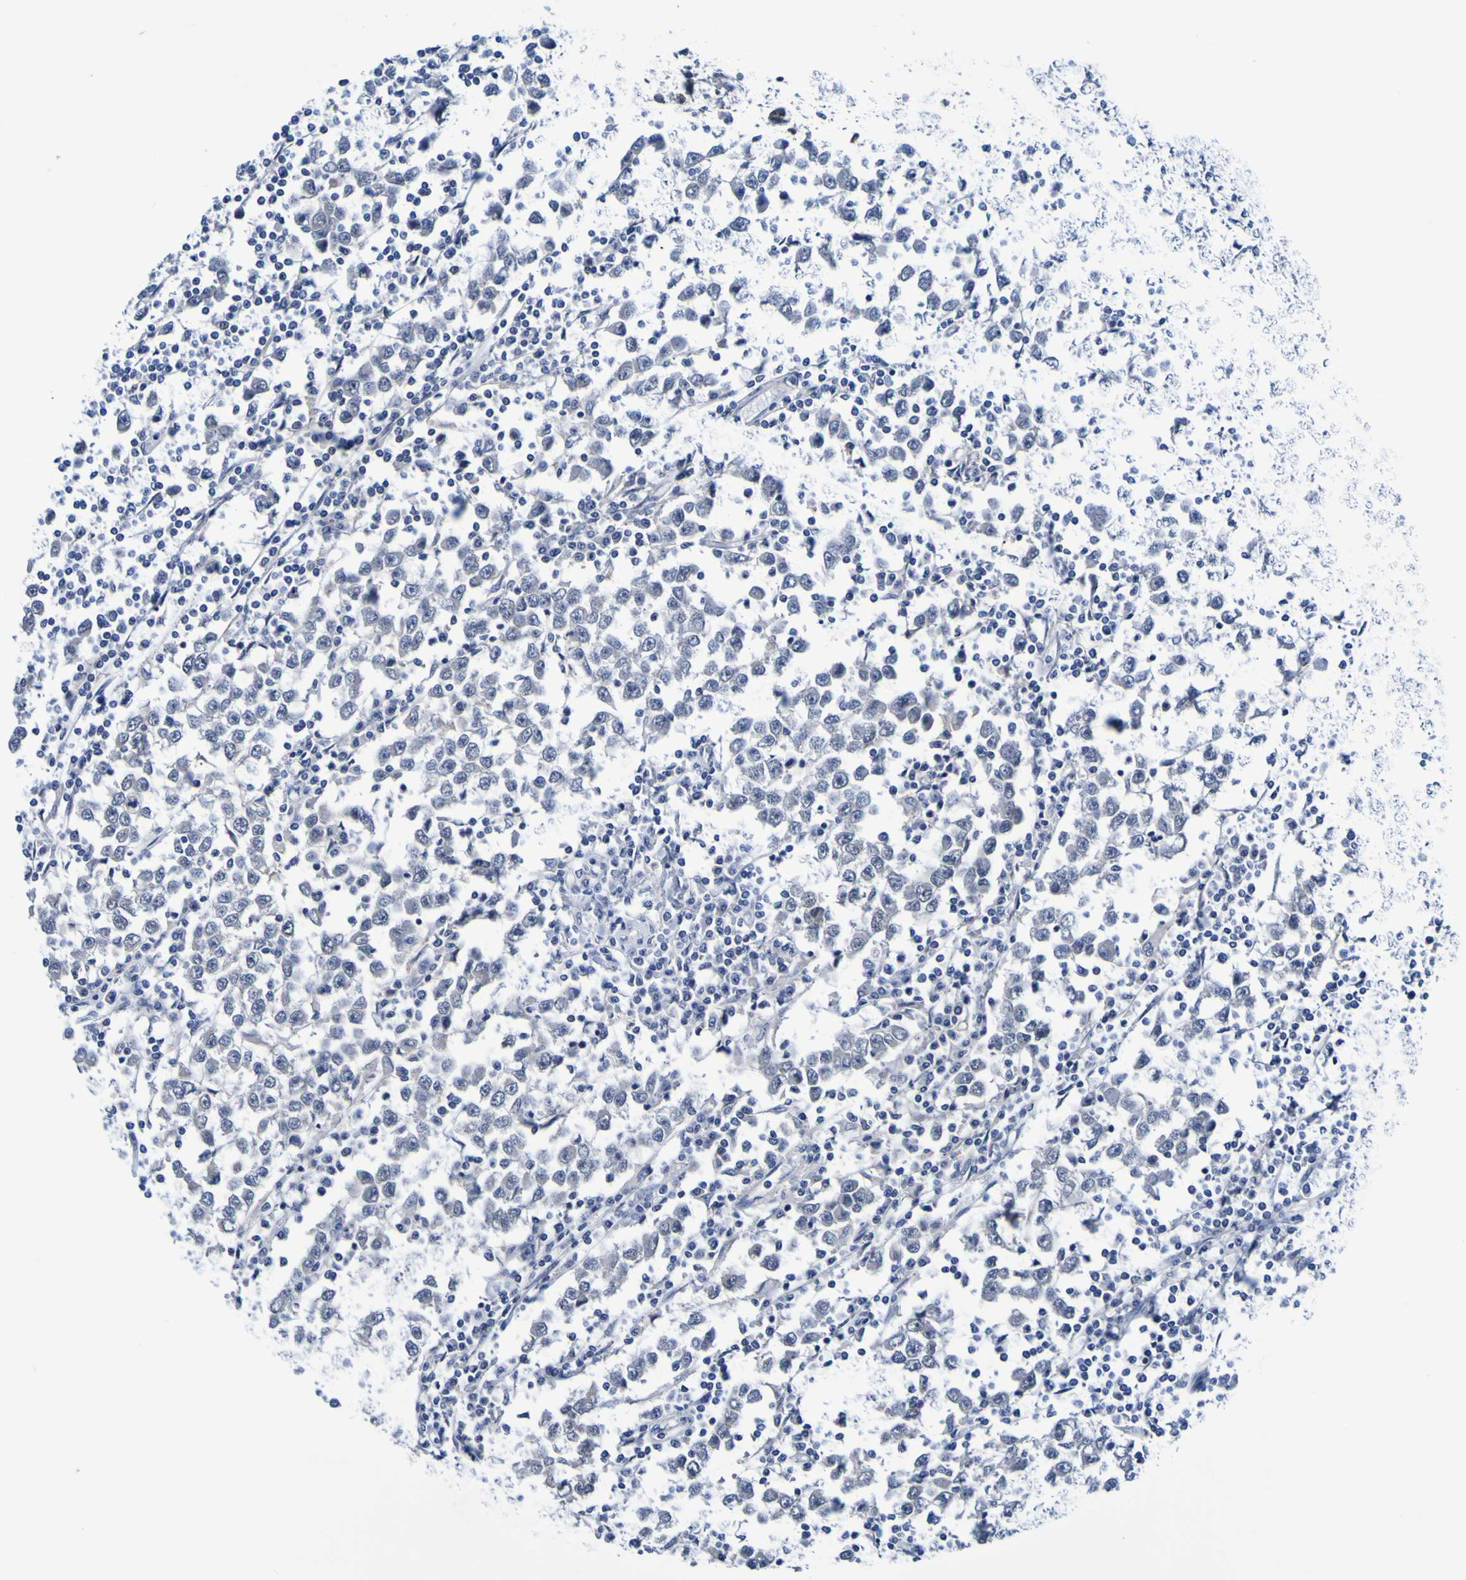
{"staining": {"intensity": "negative", "quantity": "none", "location": "none"}, "tissue": "testis cancer", "cell_type": "Tumor cells", "image_type": "cancer", "snomed": [{"axis": "morphology", "description": "Seminoma, NOS"}, {"axis": "topography", "description": "Testis"}], "caption": "The image reveals no staining of tumor cells in testis cancer. (Brightfield microscopy of DAB (3,3'-diaminobenzidine) immunohistochemistry (IHC) at high magnification).", "gene": "VMA21", "patient": {"sex": "male", "age": 65}}